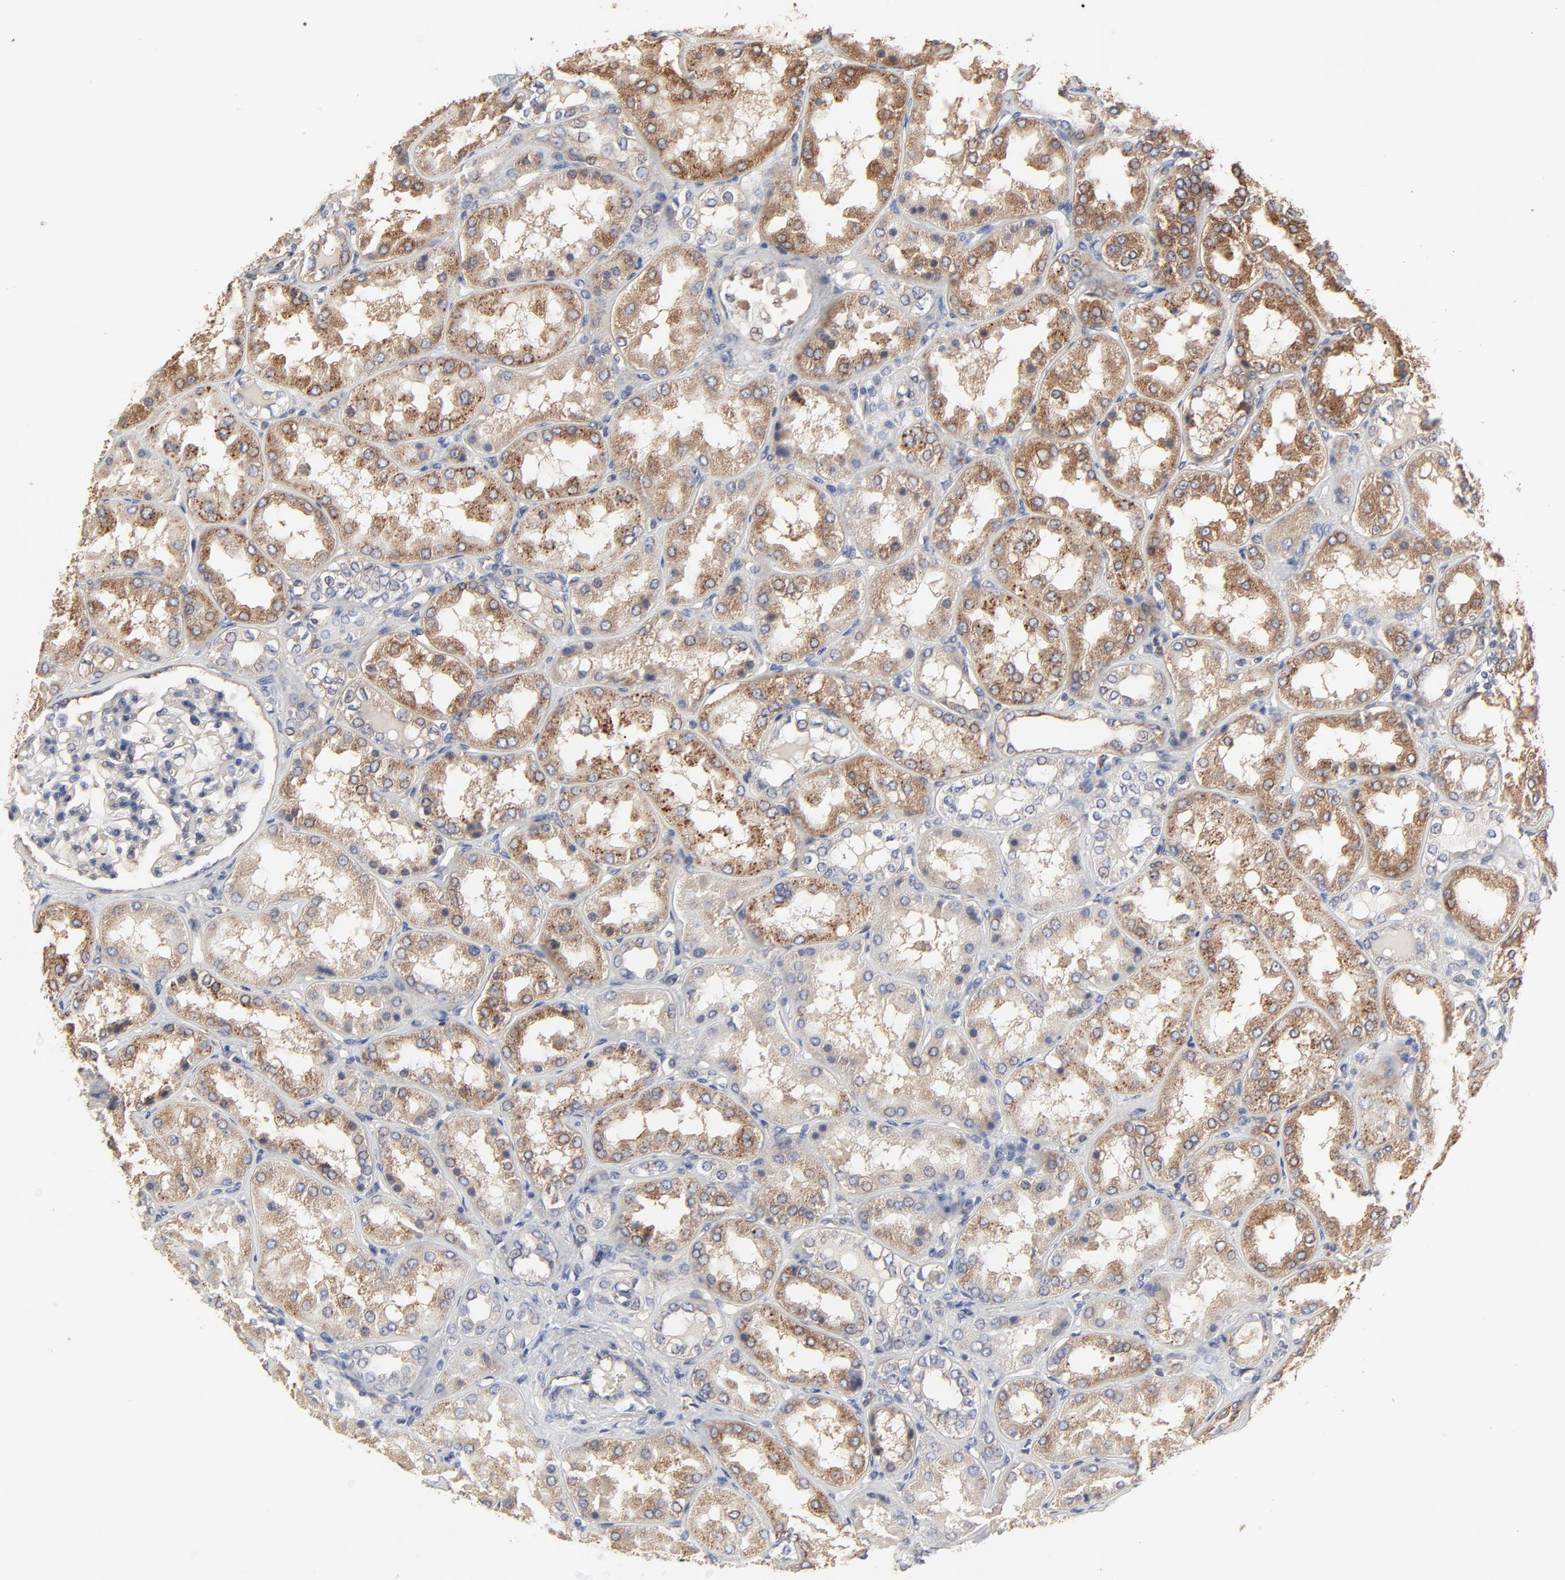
{"staining": {"intensity": "weak", "quantity": "25%-75%", "location": "cytoplasmic/membranous"}, "tissue": "kidney", "cell_type": "Cells in glomeruli", "image_type": "normal", "snomed": [{"axis": "morphology", "description": "Normal tissue, NOS"}, {"axis": "topography", "description": "Kidney"}], "caption": "This histopathology image reveals IHC staining of normal human kidney, with low weak cytoplasmic/membranous expression in about 25%-75% of cells in glomeruli.", "gene": "NXF3", "patient": {"sex": "female", "age": 56}}